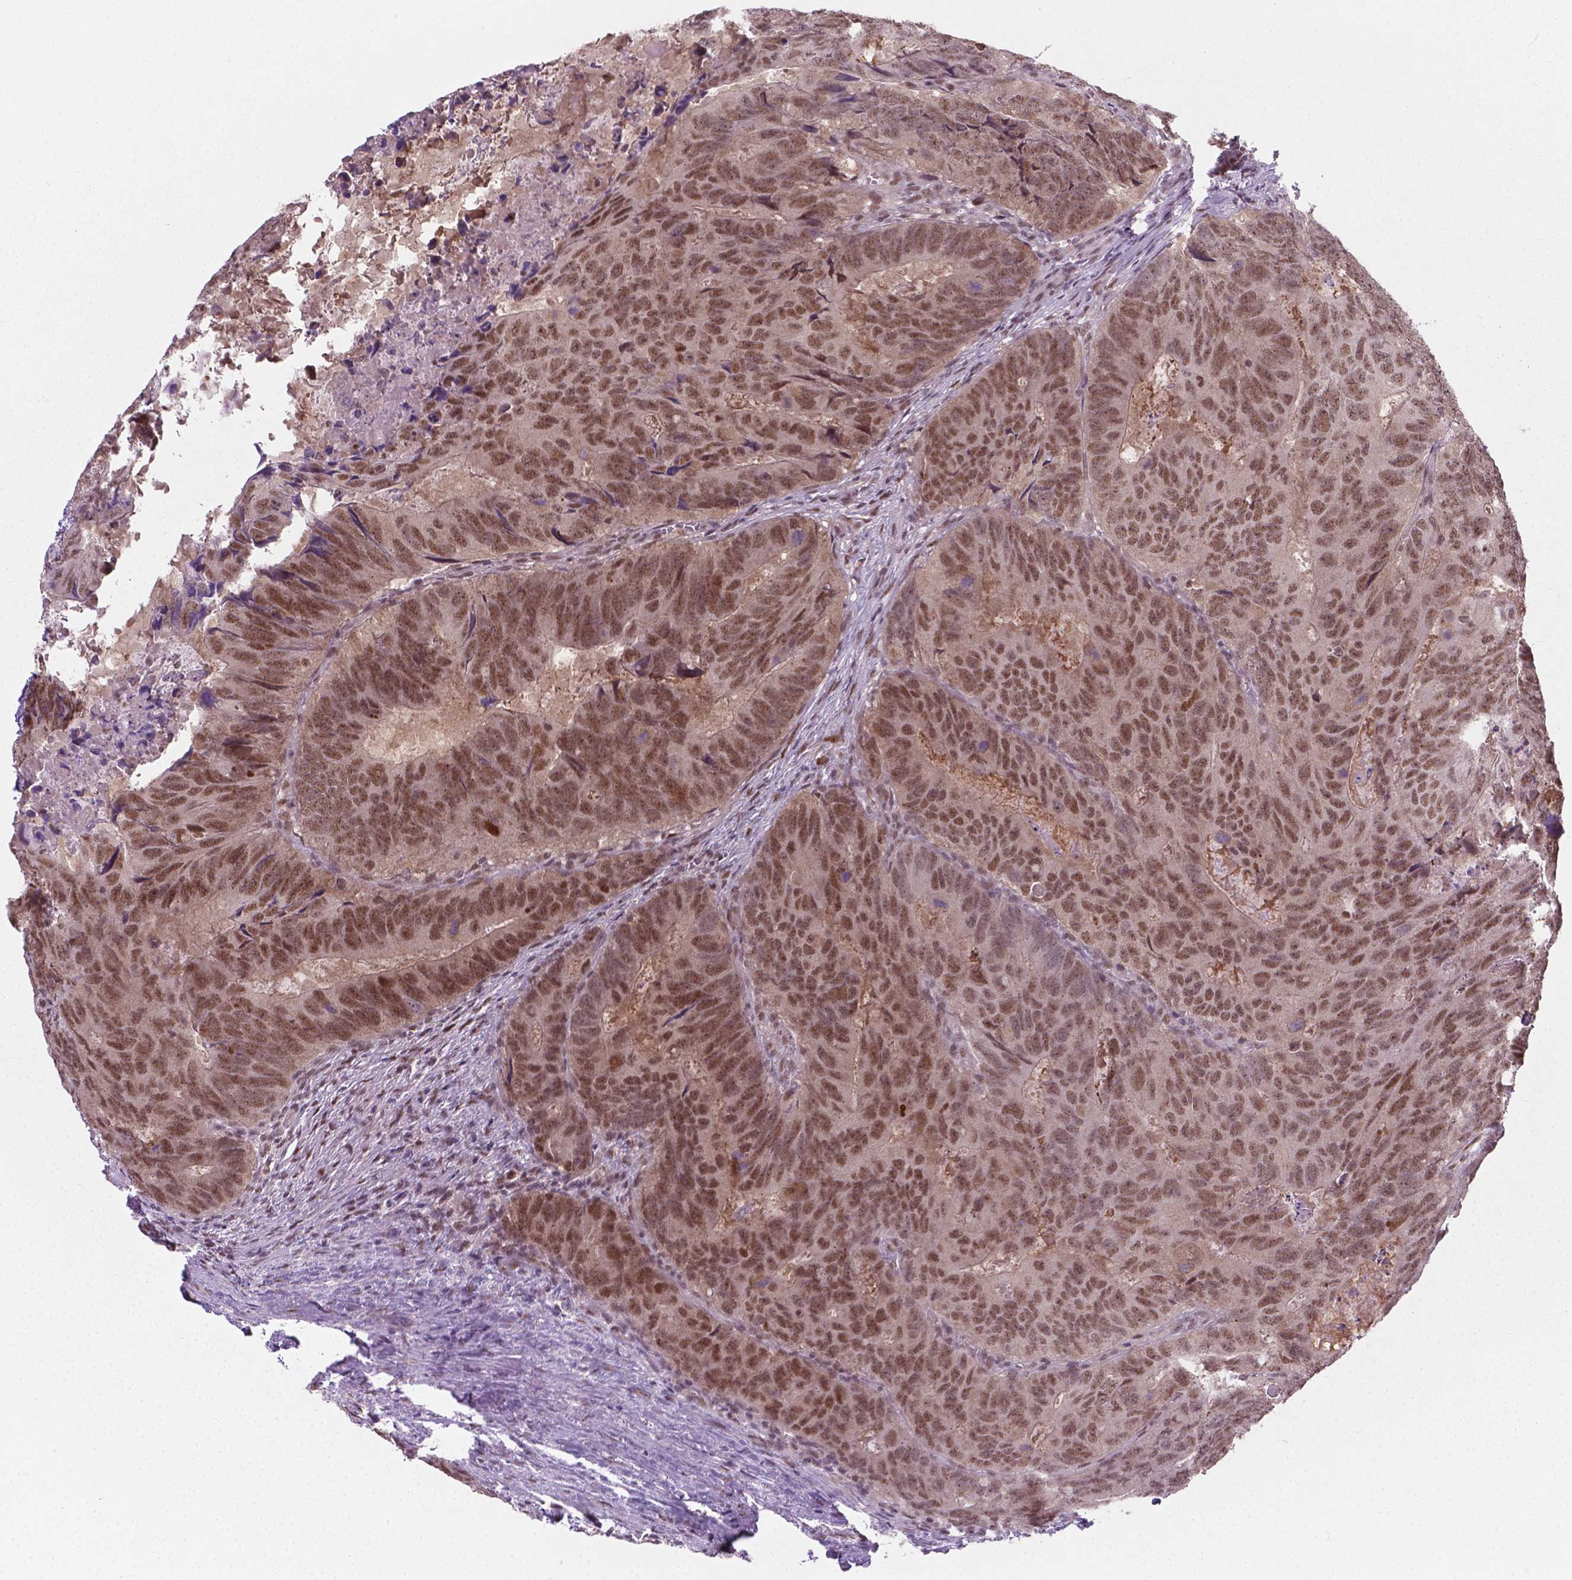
{"staining": {"intensity": "moderate", "quantity": ">75%", "location": "nuclear"}, "tissue": "colorectal cancer", "cell_type": "Tumor cells", "image_type": "cancer", "snomed": [{"axis": "morphology", "description": "Adenocarcinoma, NOS"}, {"axis": "topography", "description": "Colon"}], "caption": "This histopathology image exhibits immunohistochemistry (IHC) staining of colorectal cancer, with medium moderate nuclear positivity in about >75% of tumor cells.", "gene": "PHAX", "patient": {"sex": "male", "age": 79}}